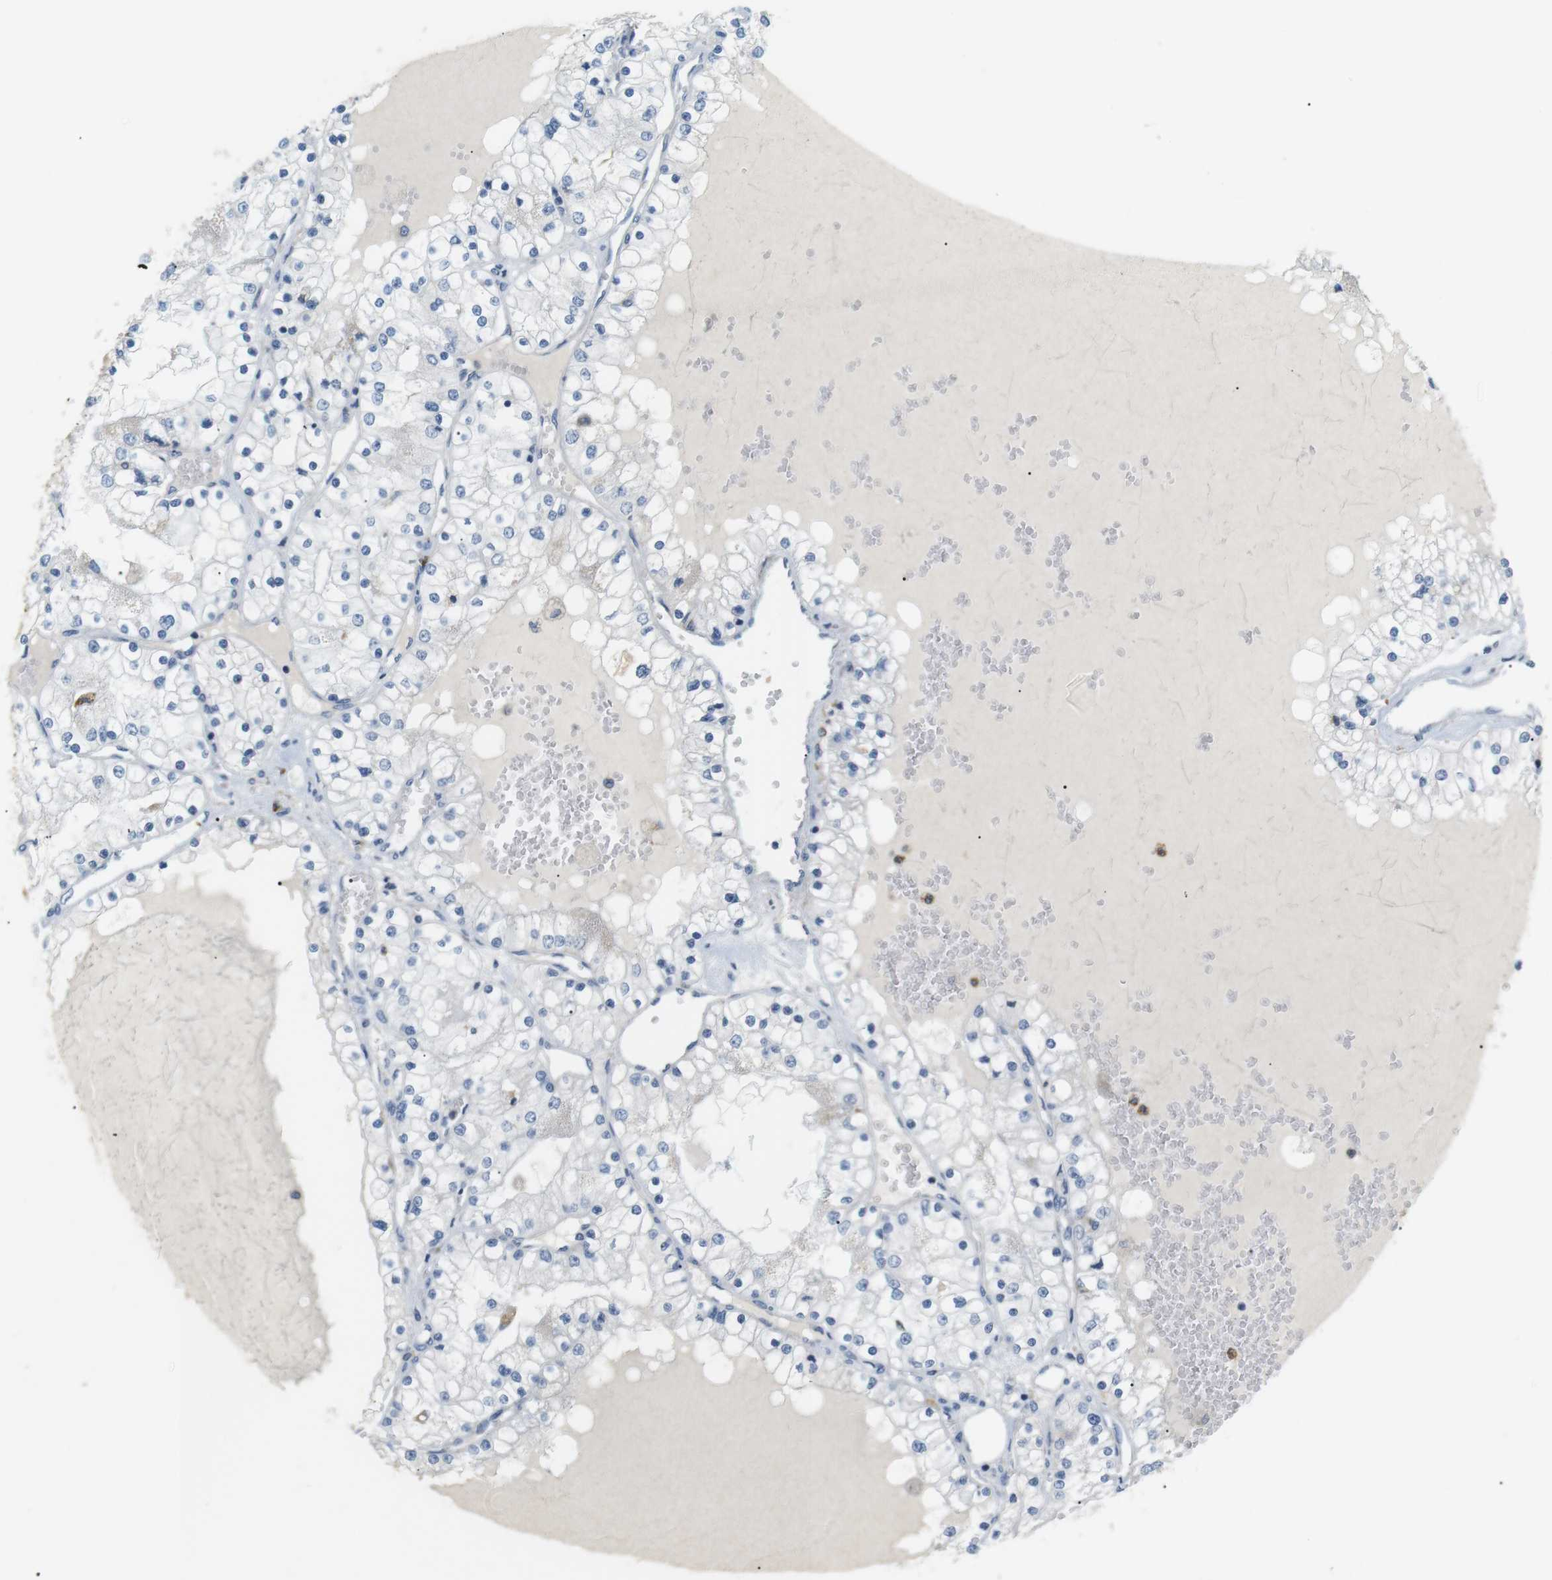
{"staining": {"intensity": "negative", "quantity": "none", "location": "none"}, "tissue": "renal cancer", "cell_type": "Tumor cells", "image_type": "cancer", "snomed": [{"axis": "morphology", "description": "Adenocarcinoma, NOS"}, {"axis": "topography", "description": "Kidney"}], "caption": "Human renal adenocarcinoma stained for a protein using immunohistochemistry demonstrates no expression in tumor cells.", "gene": "CD300E", "patient": {"sex": "male", "age": 68}}